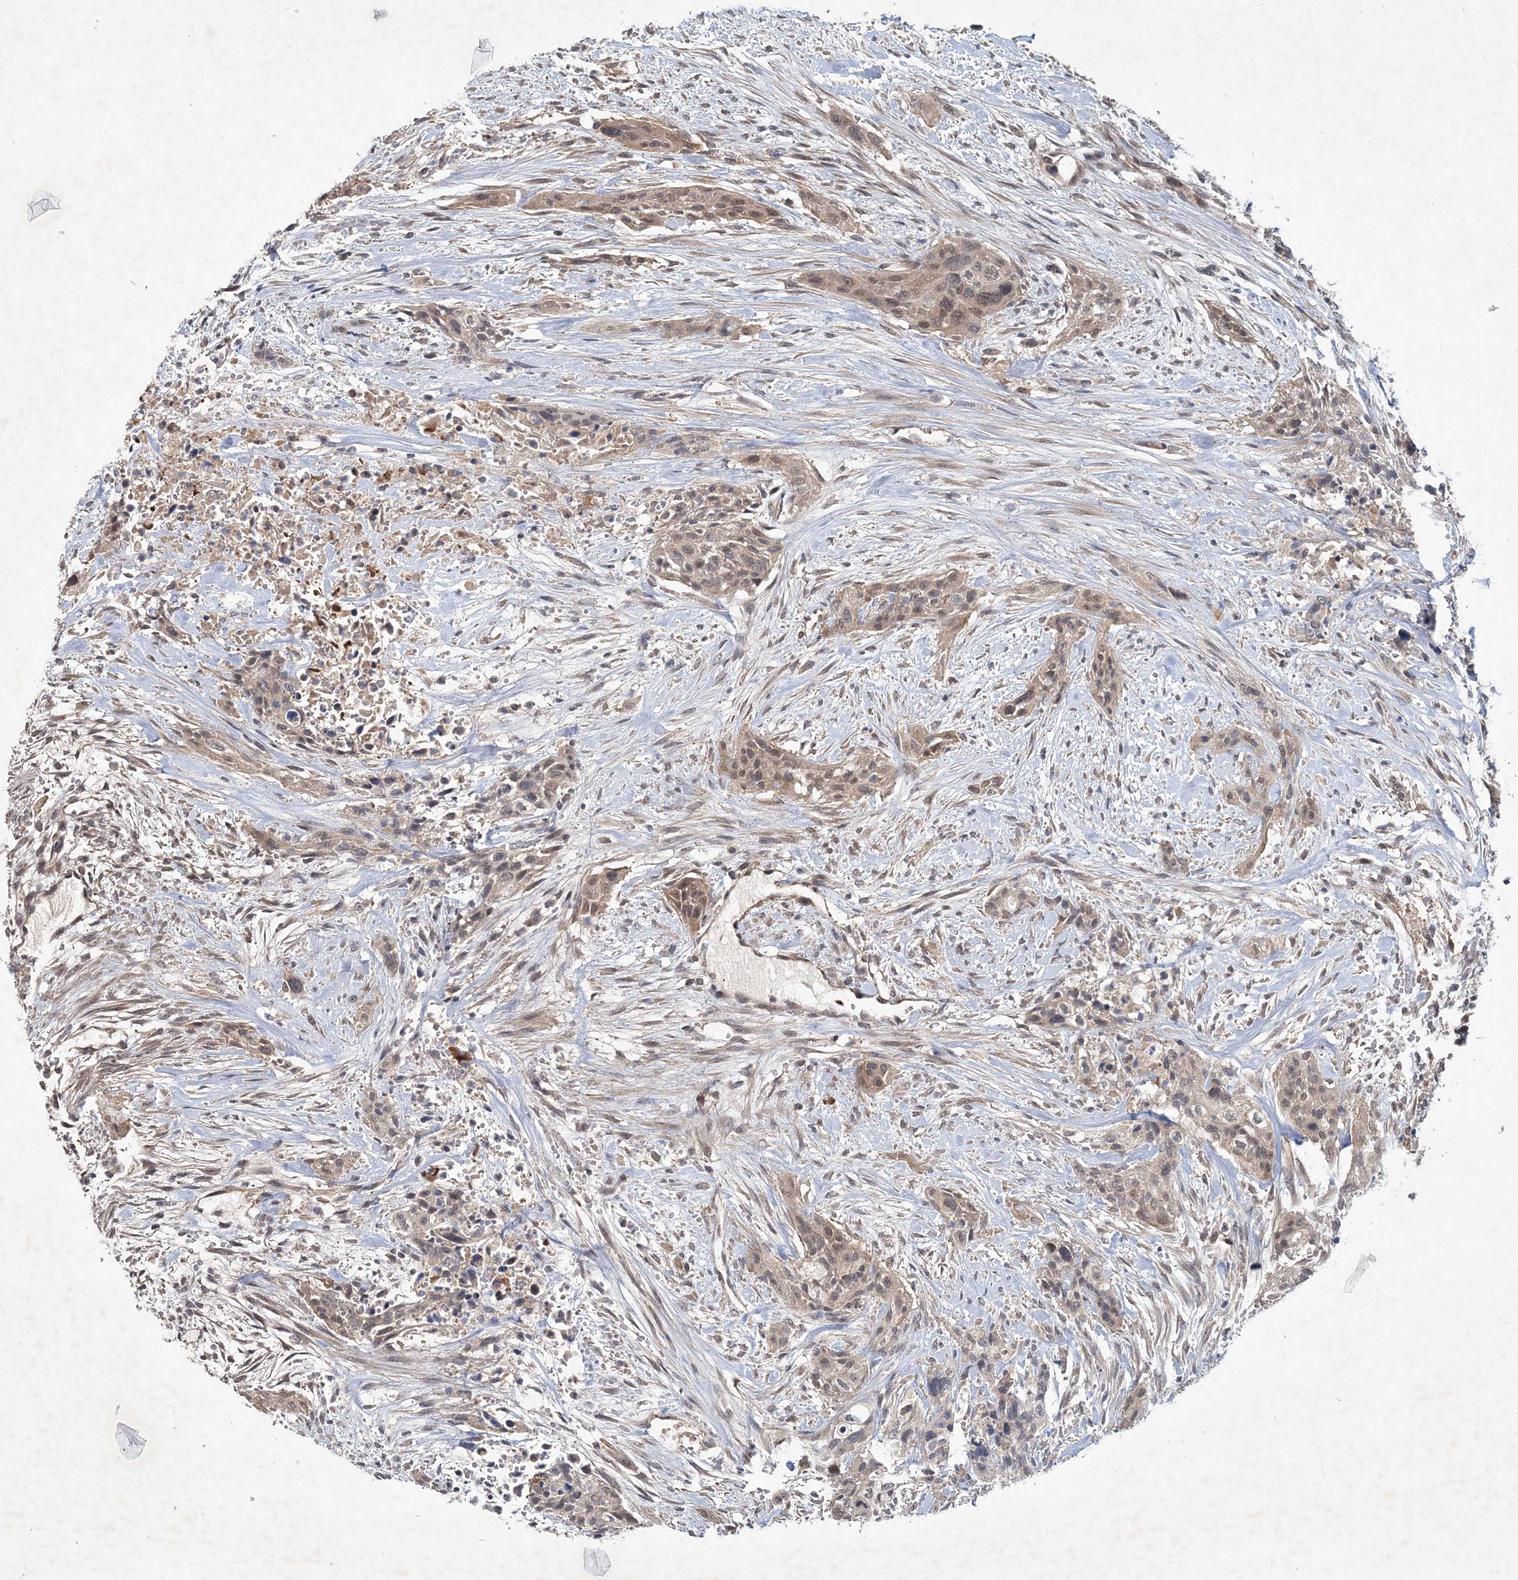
{"staining": {"intensity": "weak", "quantity": ">75%", "location": "cytoplasmic/membranous,nuclear"}, "tissue": "urothelial cancer", "cell_type": "Tumor cells", "image_type": "cancer", "snomed": [{"axis": "morphology", "description": "Urothelial carcinoma, High grade"}, {"axis": "topography", "description": "Urinary bladder"}], "caption": "This is a micrograph of IHC staining of high-grade urothelial carcinoma, which shows weak staining in the cytoplasmic/membranous and nuclear of tumor cells.", "gene": "RNF25", "patient": {"sex": "male", "age": 35}}